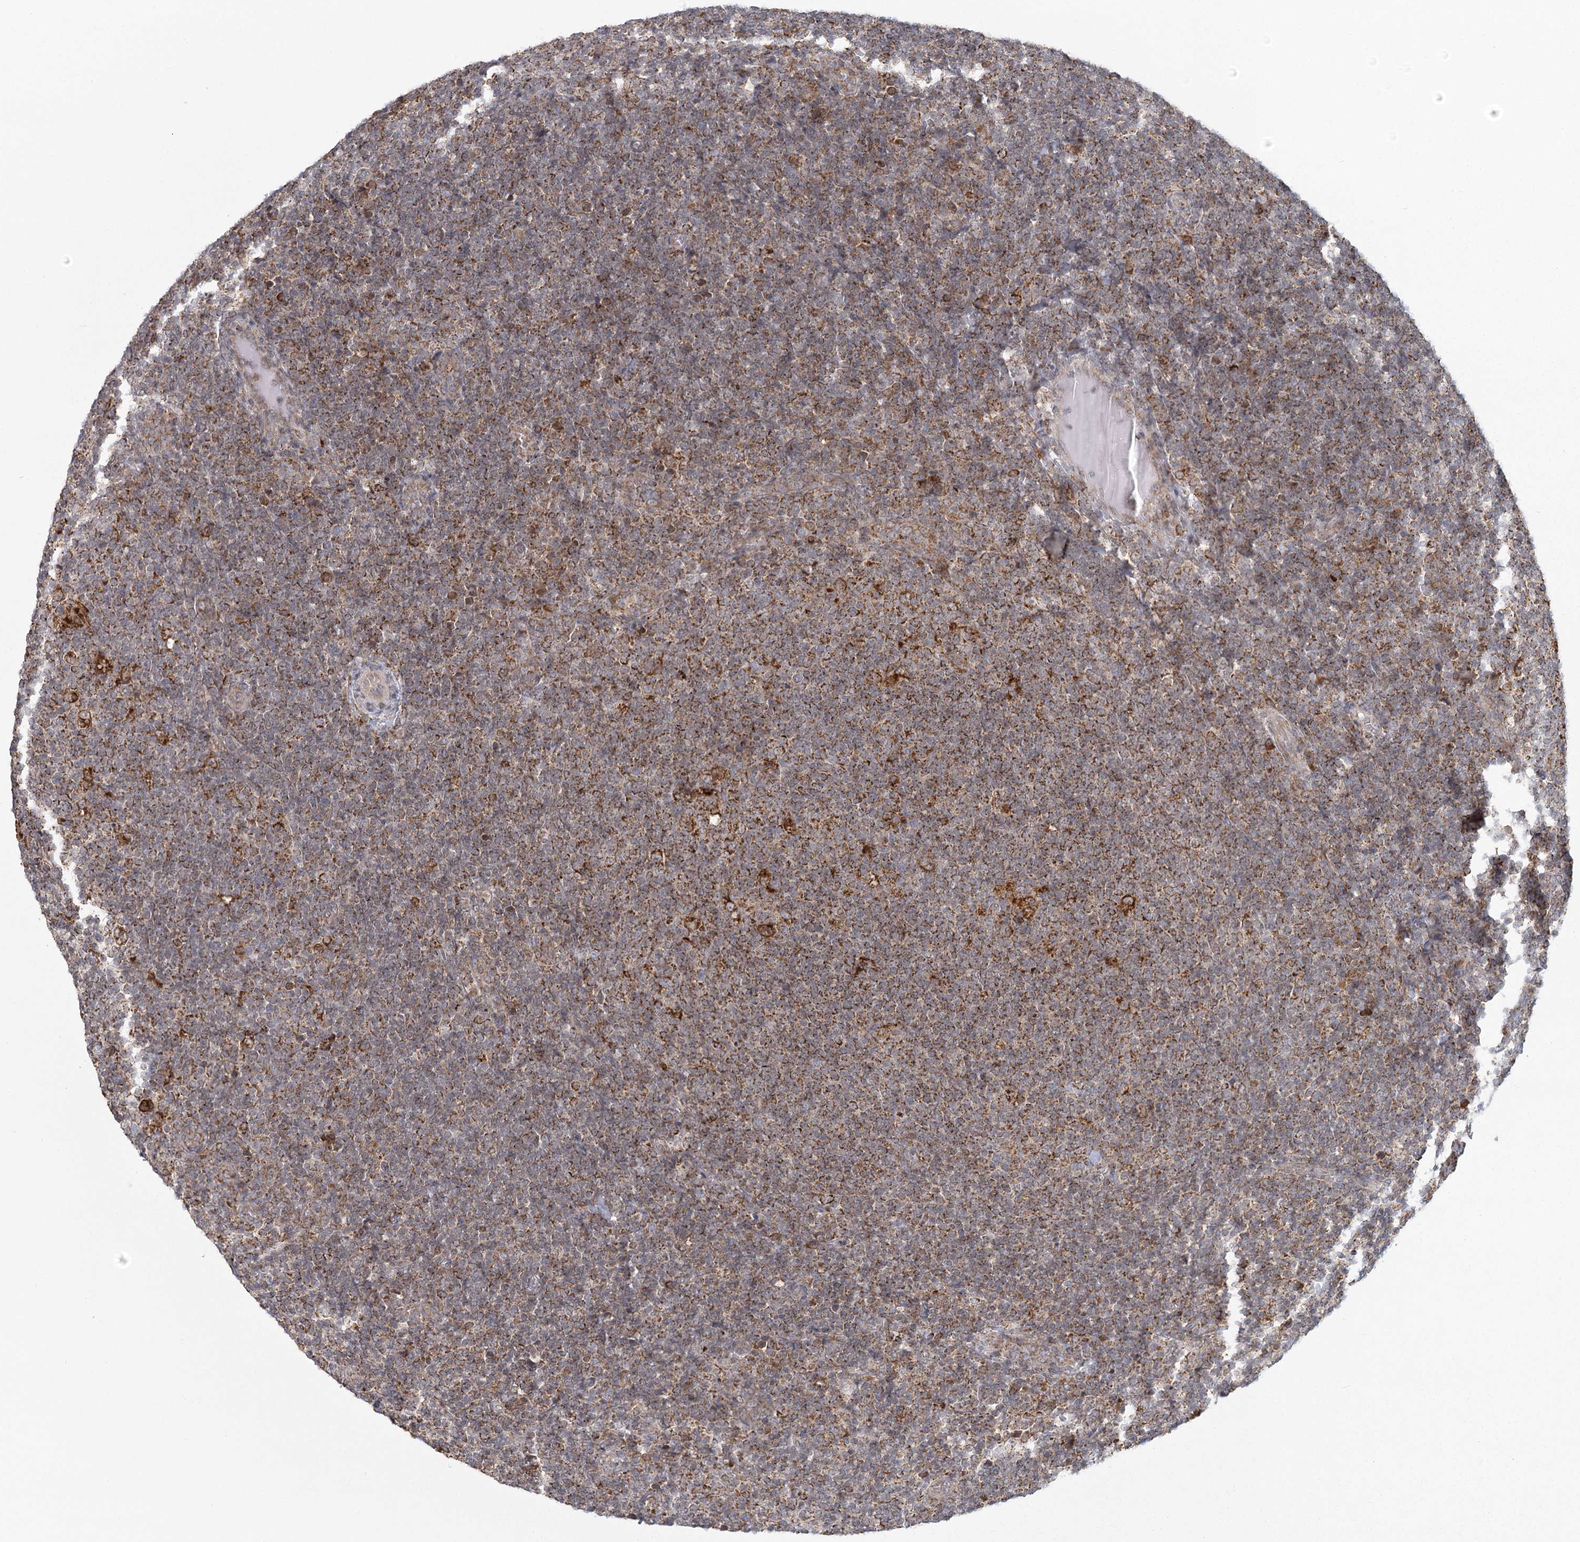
{"staining": {"intensity": "moderate", "quantity": ">75%", "location": "cytoplasmic/membranous"}, "tissue": "lymphoma", "cell_type": "Tumor cells", "image_type": "cancer", "snomed": [{"axis": "morphology", "description": "Hodgkin's disease, NOS"}, {"axis": "topography", "description": "Lymph node"}], "caption": "Immunohistochemistry (IHC) (DAB) staining of human Hodgkin's disease shows moderate cytoplasmic/membranous protein expression in about >75% of tumor cells.", "gene": "LACTB", "patient": {"sex": "female", "age": 57}}